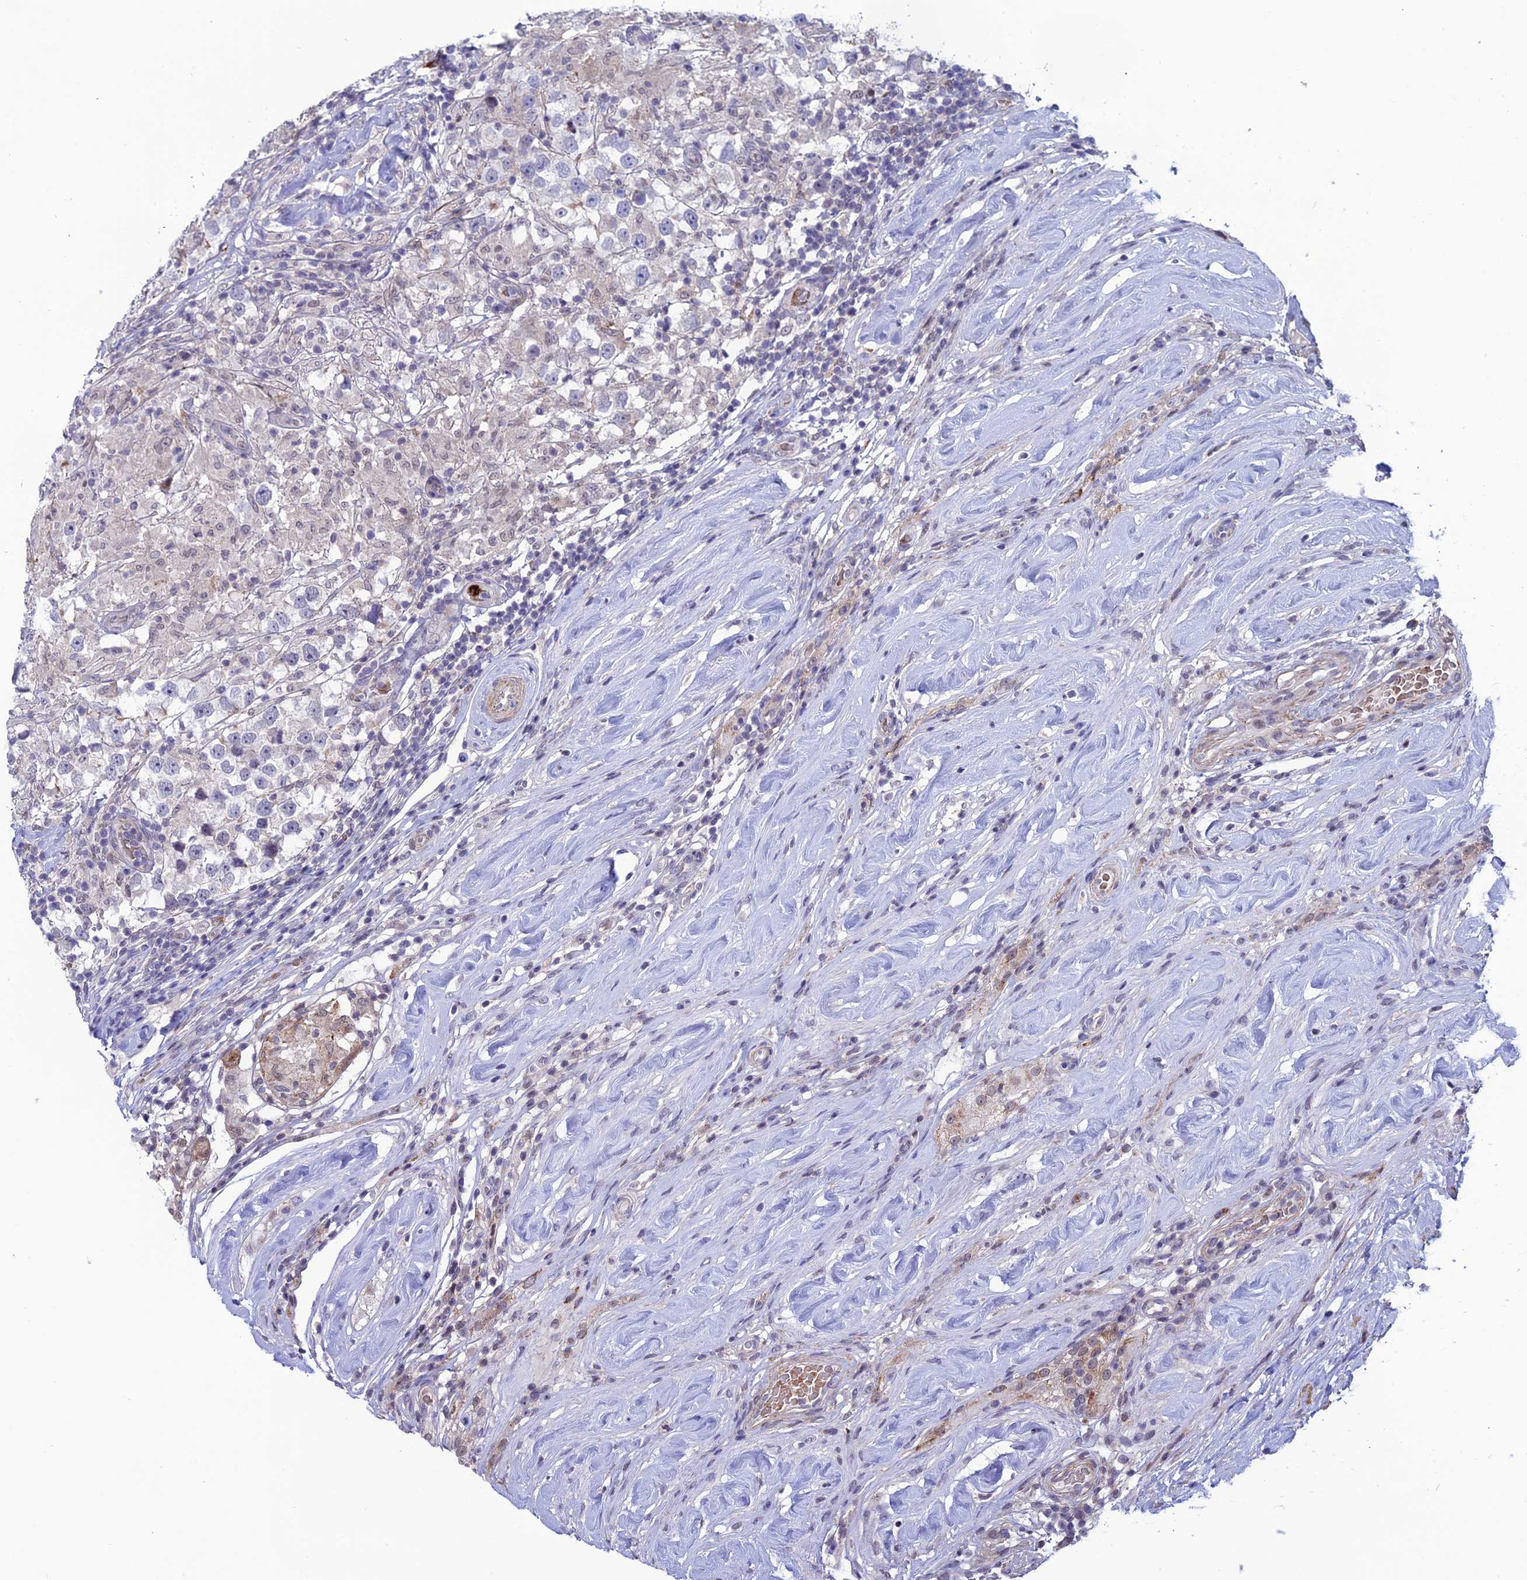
{"staining": {"intensity": "negative", "quantity": "none", "location": "none"}, "tissue": "testis cancer", "cell_type": "Tumor cells", "image_type": "cancer", "snomed": [{"axis": "morphology", "description": "Seminoma, NOS"}, {"axis": "topography", "description": "Testis"}], "caption": "DAB immunohistochemical staining of human testis cancer exhibits no significant expression in tumor cells. The staining was performed using DAB (3,3'-diaminobenzidine) to visualize the protein expression in brown, while the nuclei were stained in blue with hematoxylin (Magnification: 20x).", "gene": "COL6A6", "patient": {"sex": "male", "age": 46}}